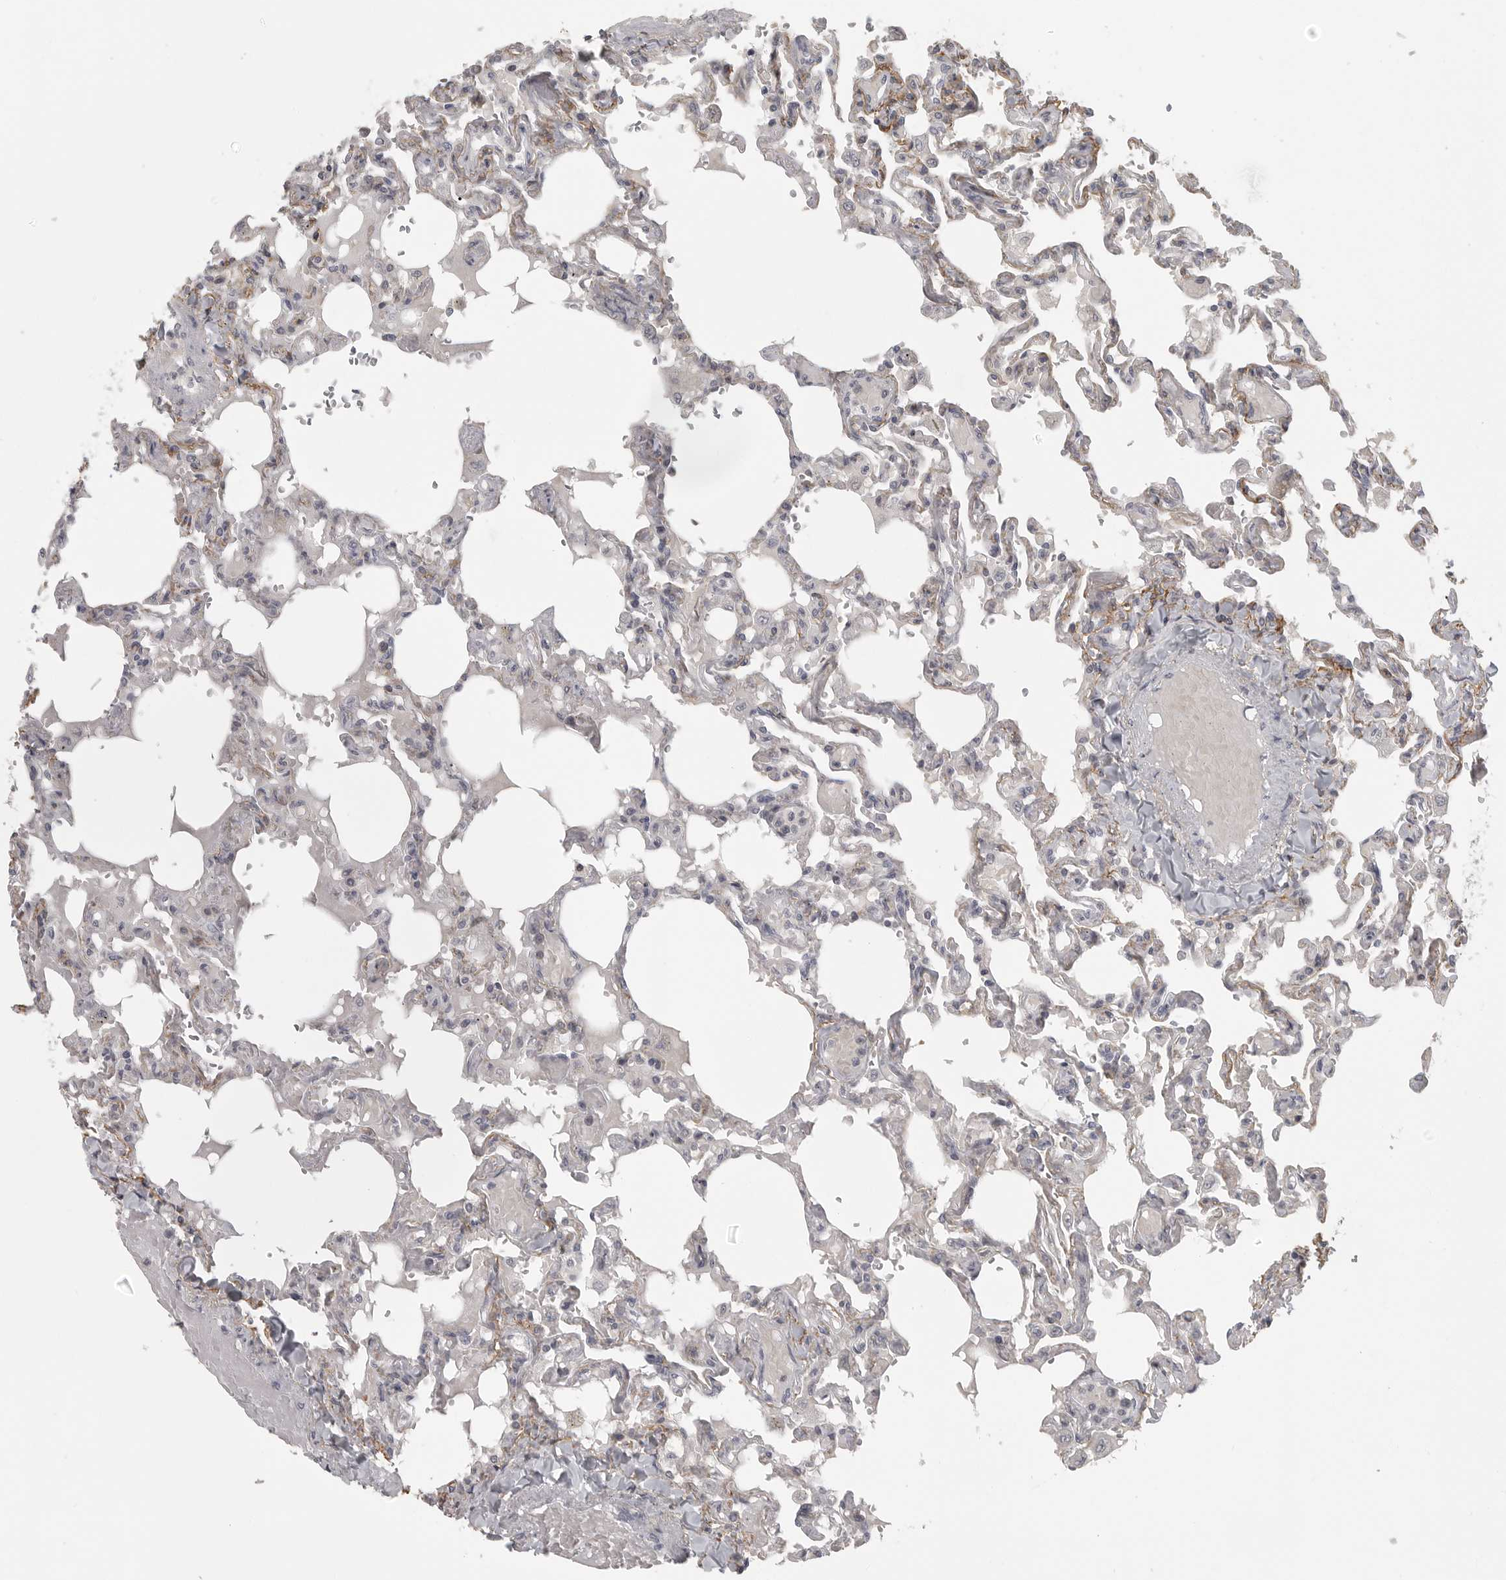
{"staining": {"intensity": "weak", "quantity": "25%-75%", "location": "nuclear"}, "tissue": "lung", "cell_type": "Alveolar cells", "image_type": "normal", "snomed": [{"axis": "morphology", "description": "Normal tissue, NOS"}, {"axis": "topography", "description": "Lung"}], "caption": "Human lung stained for a protein (brown) exhibits weak nuclear positive positivity in about 25%-75% of alveolar cells.", "gene": "UROD", "patient": {"sex": "male", "age": 21}}